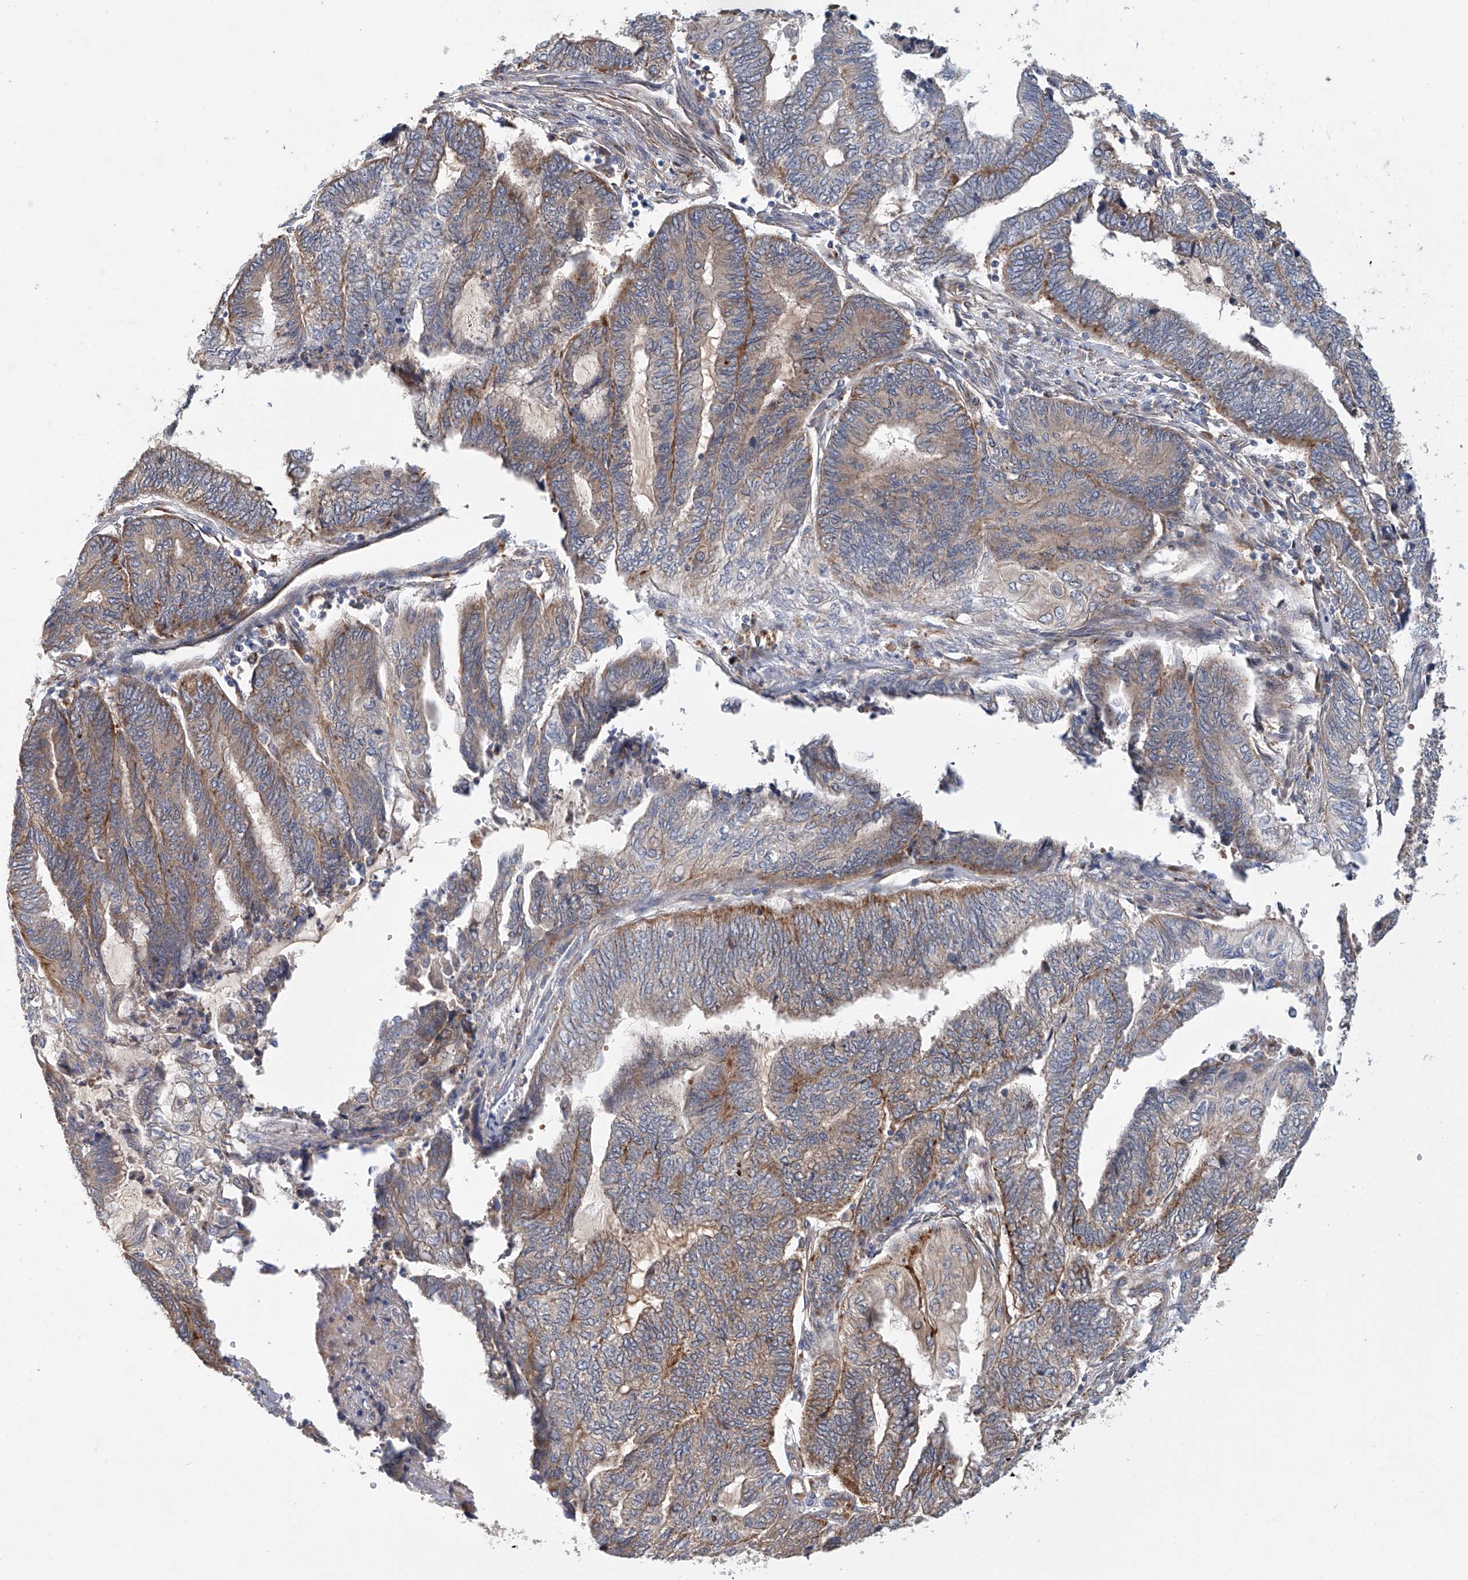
{"staining": {"intensity": "moderate", "quantity": "<25%", "location": "cytoplasmic/membranous"}, "tissue": "endometrial cancer", "cell_type": "Tumor cells", "image_type": "cancer", "snomed": [{"axis": "morphology", "description": "Adenocarcinoma, NOS"}, {"axis": "topography", "description": "Uterus"}, {"axis": "topography", "description": "Endometrium"}], "caption": "Immunohistochemistry (DAB (3,3'-diaminobenzidine)) staining of human endometrial cancer demonstrates moderate cytoplasmic/membranous protein positivity in about <25% of tumor cells. The staining was performed using DAB, with brown indicating positive protein expression. Nuclei are stained blue with hematoxylin.", "gene": "HGSNAT", "patient": {"sex": "female", "age": 70}}